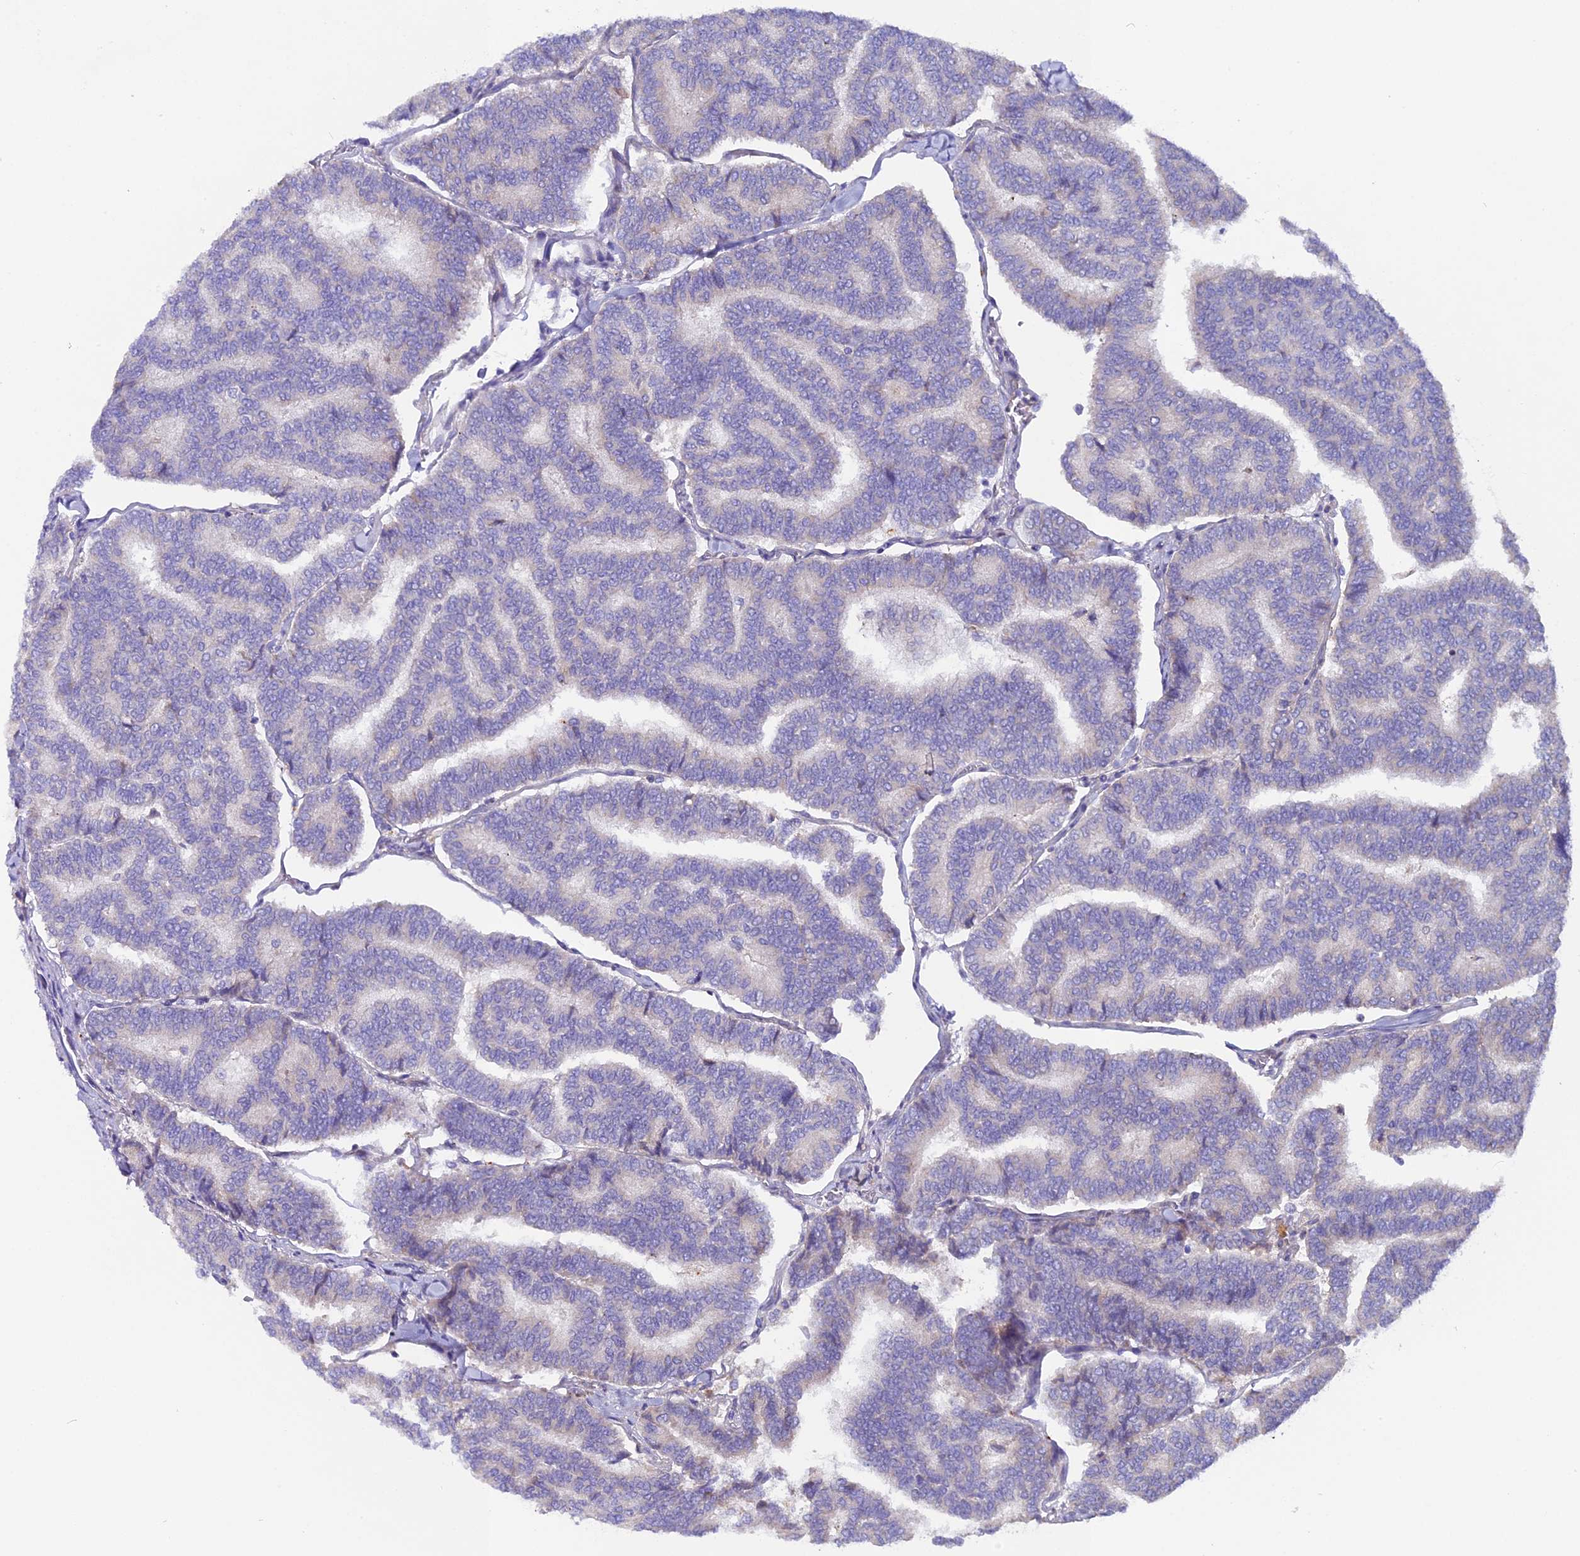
{"staining": {"intensity": "negative", "quantity": "none", "location": "none"}, "tissue": "thyroid cancer", "cell_type": "Tumor cells", "image_type": "cancer", "snomed": [{"axis": "morphology", "description": "Papillary adenocarcinoma, NOS"}, {"axis": "topography", "description": "Thyroid gland"}], "caption": "This micrograph is of thyroid cancer (papillary adenocarcinoma) stained with IHC to label a protein in brown with the nuclei are counter-stained blue. There is no expression in tumor cells. The staining was performed using DAB (3,3'-diaminobenzidine) to visualize the protein expression in brown, while the nuclei were stained in blue with hematoxylin (Magnification: 20x).", "gene": "PIGU", "patient": {"sex": "female", "age": 35}}